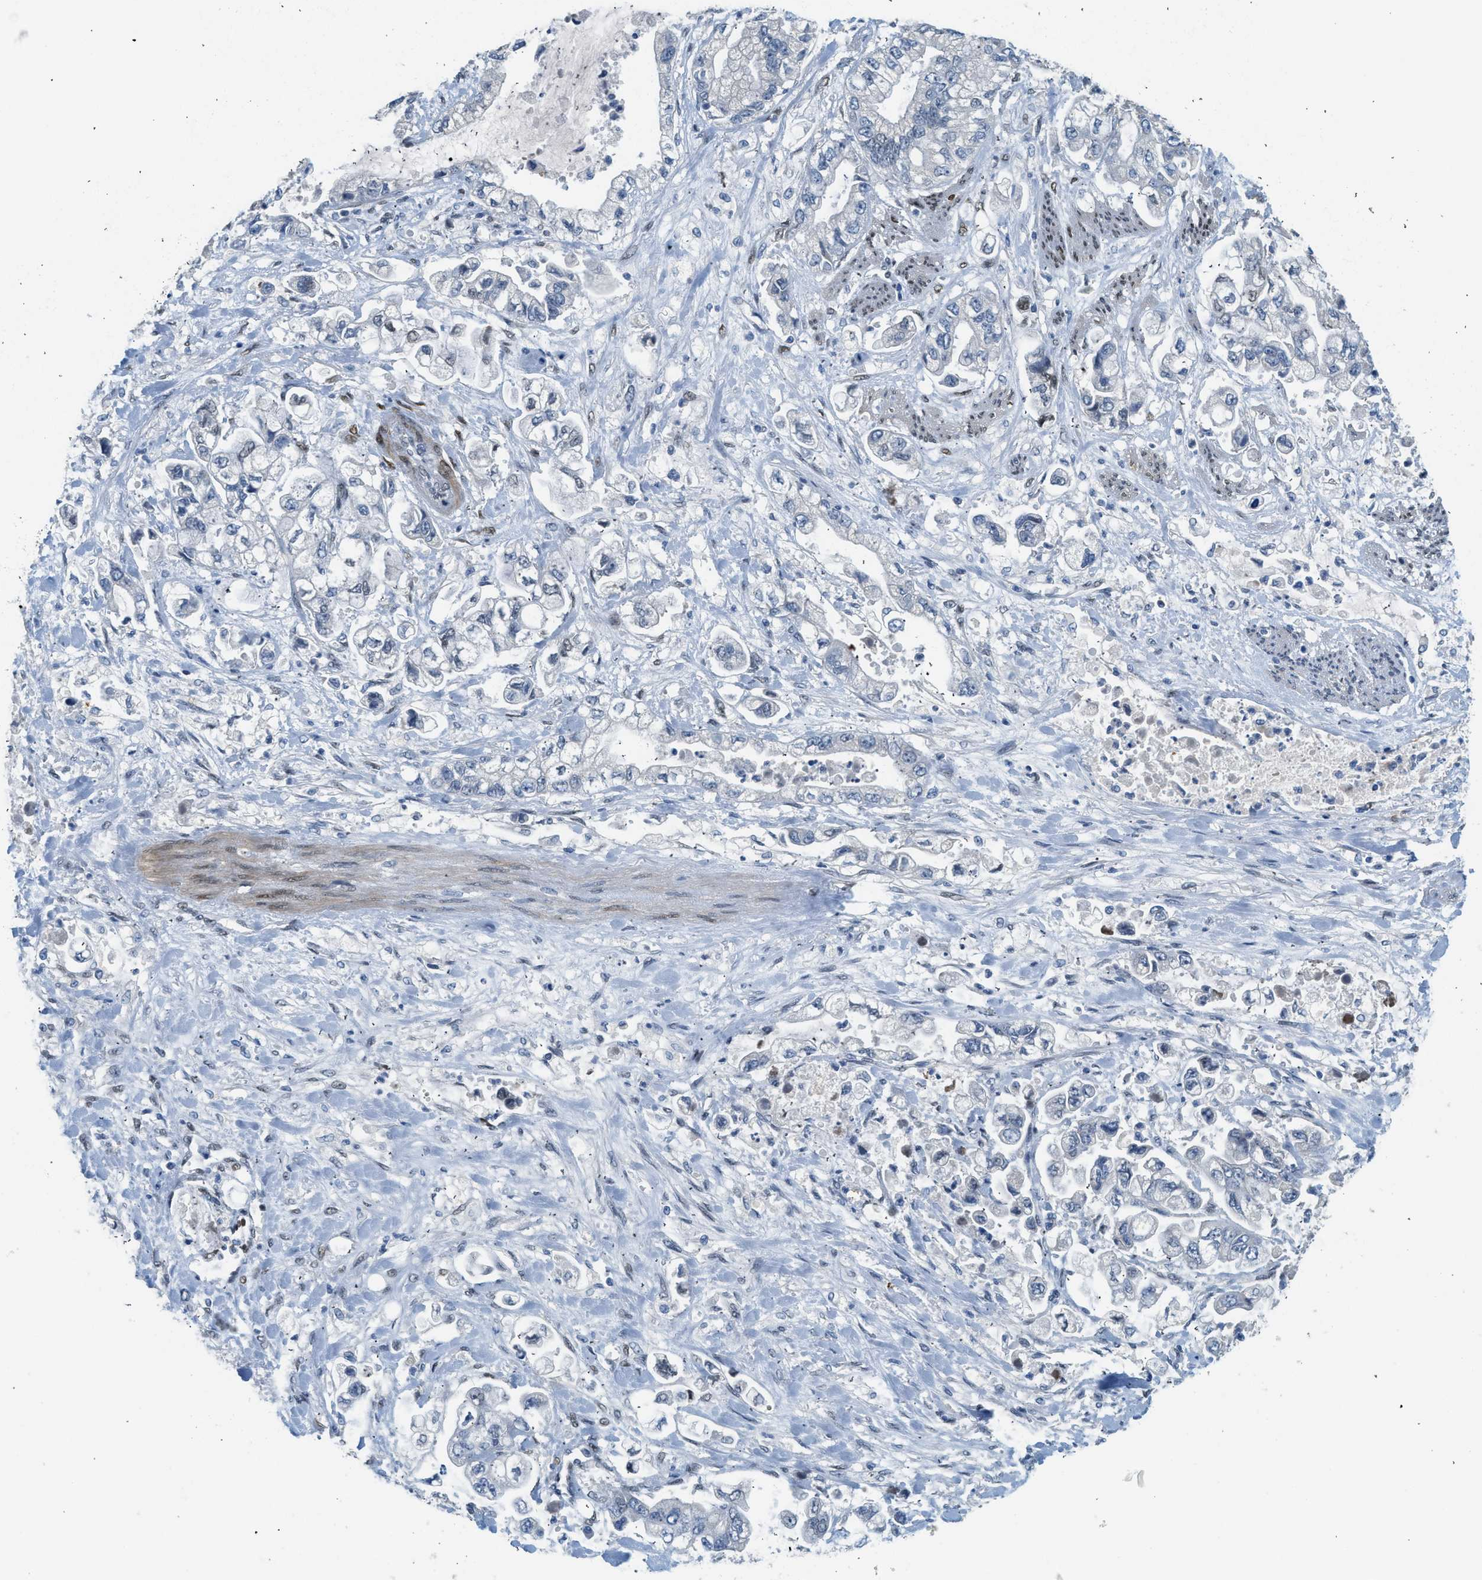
{"staining": {"intensity": "negative", "quantity": "none", "location": "none"}, "tissue": "stomach cancer", "cell_type": "Tumor cells", "image_type": "cancer", "snomed": [{"axis": "morphology", "description": "Normal tissue, NOS"}, {"axis": "morphology", "description": "Adenocarcinoma, NOS"}, {"axis": "topography", "description": "Stomach"}], "caption": "Micrograph shows no significant protein staining in tumor cells of stomach cancer (adenocarcinoma).", "gene": "ZBTB20", "patient": {"sex": "male", "age": 62}}